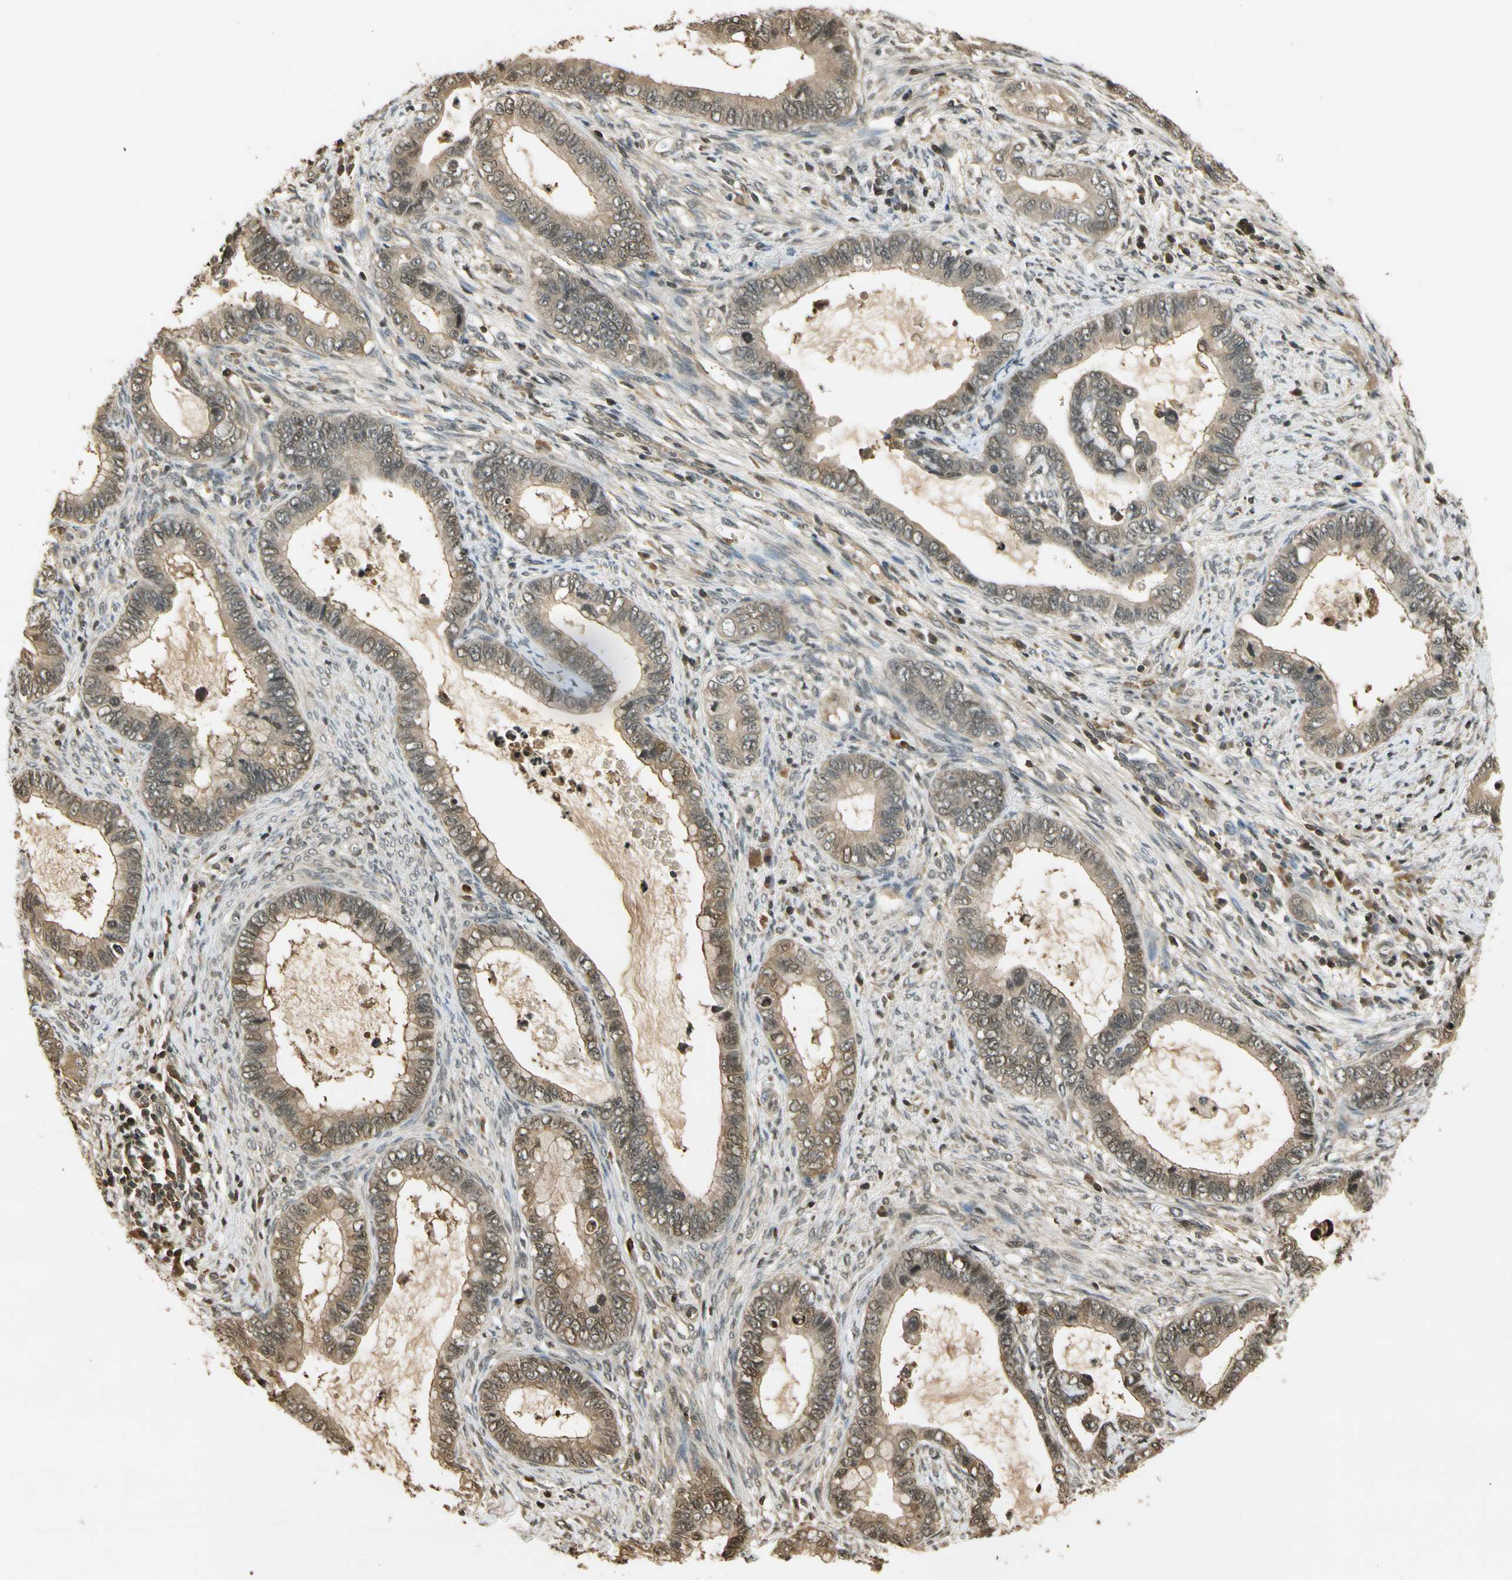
{"staining": {"intensity": "weak", "quantity": ">75%", "location": "cytoplasmic/membranous"}, "tissue": "cervical cancer", "cell_type": "Tumor cells", "image_type": "cancer", "snomed": [{"axis": "morphology", "description": "Adenocarcinoma, NOS"}, {"axis": "topography", "description": "Cervix"}], "caption": "An immunohistochemistry histopathology image of tumor tissue is shown. Protein staining in brown shows weak cytoplasmic/membranous positivity in cervical adenocarcinoma within tumor cells.", "gene": "SOD1", "patient": {"sex": "female", "age": 44}}